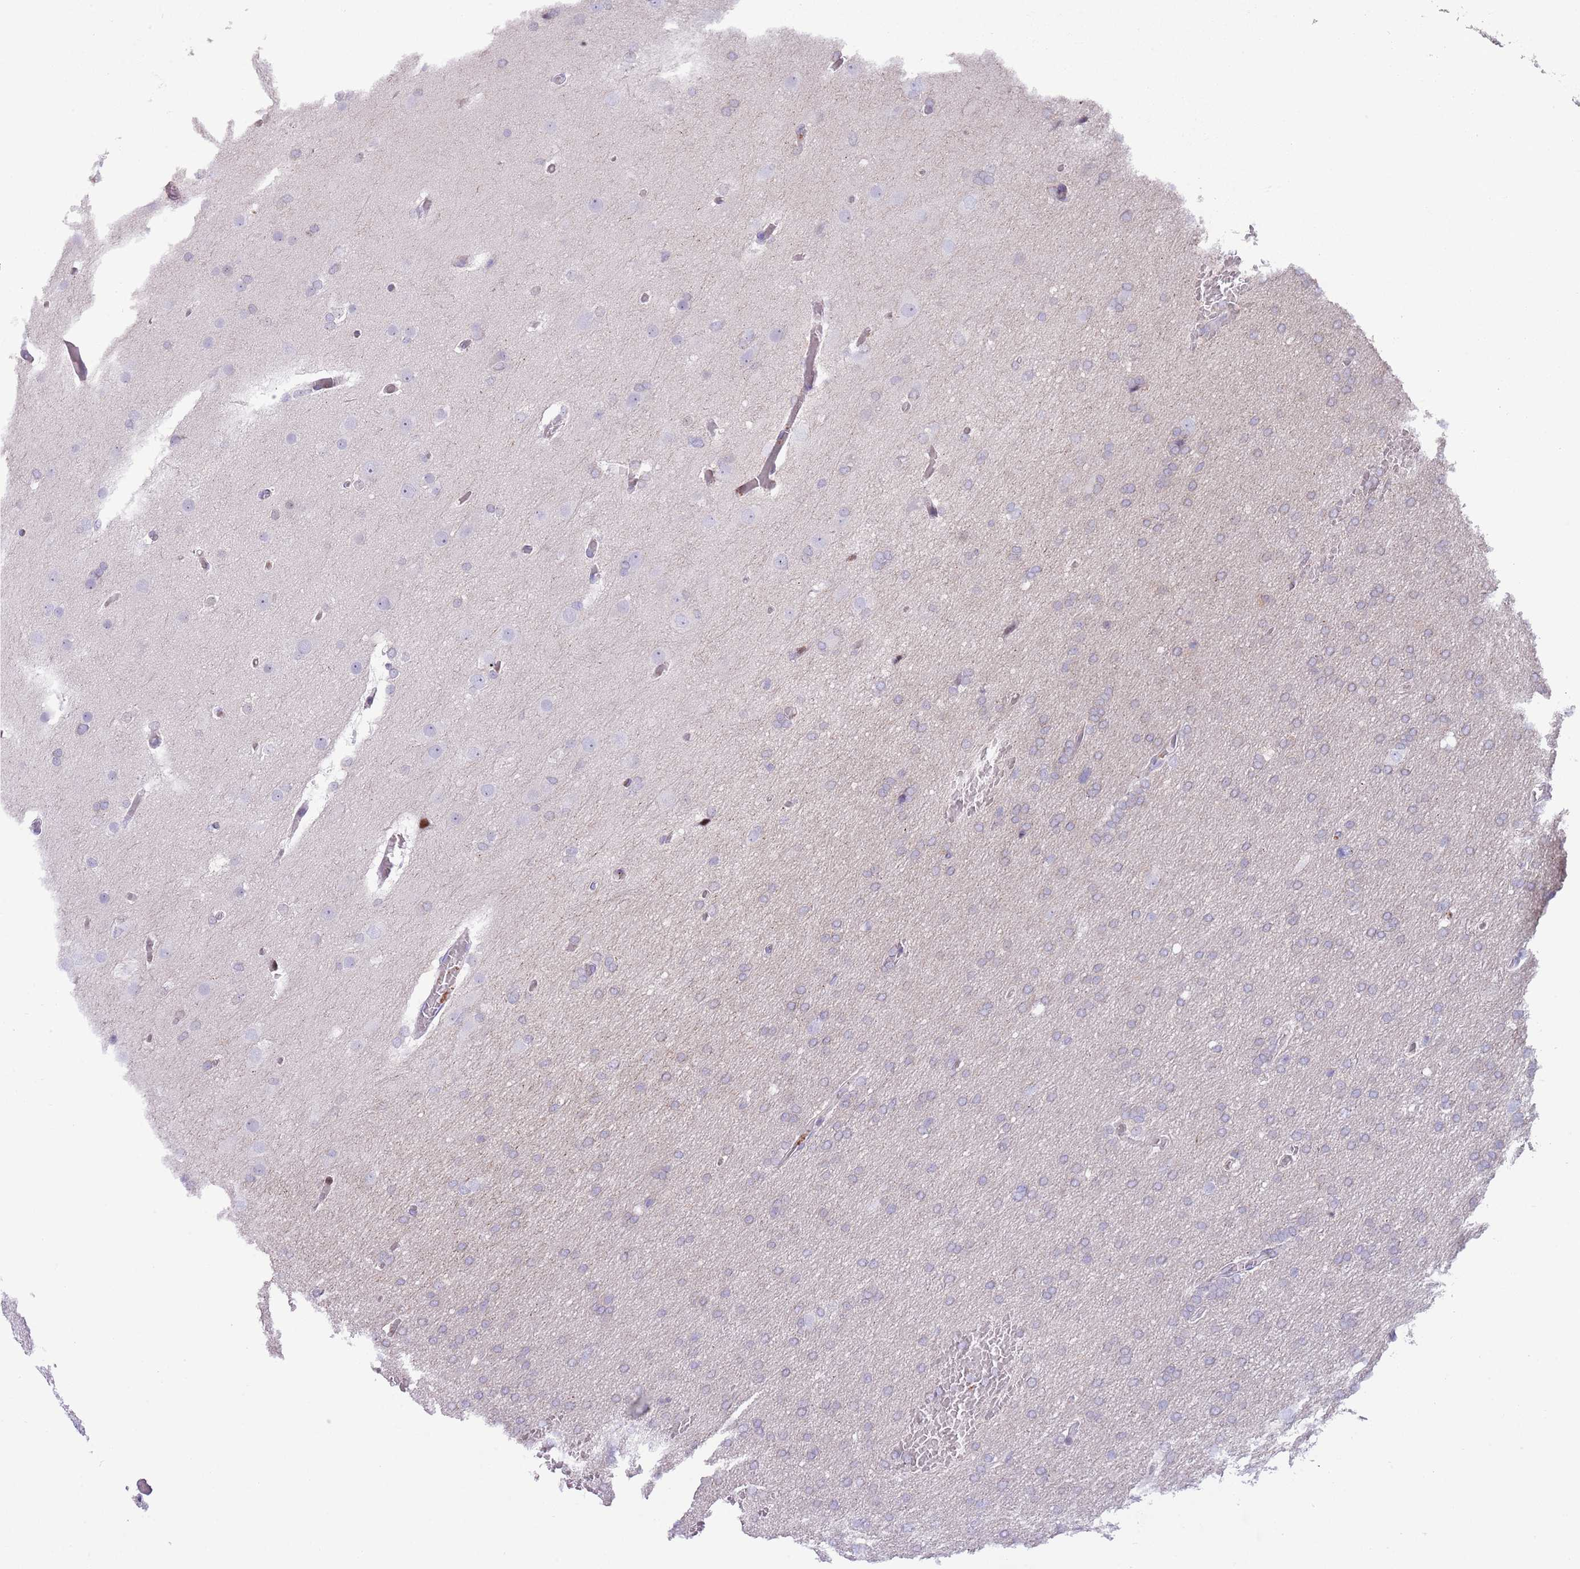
{"staining": {"intensity": "negative", "quantity": "none", "location": "none"}, "tissue": "glioma", "cell_type": "Tumor cells", "image_type": "cancer", "snomed": [{"axis": "morphology", "description": "Glioma, malignant, High grade"}, {"axis": "topography", "description": "Cerebral cortex"}], "caption": "A micrograph of glioma stained for a protein demonstrates no brown staining in tumor cells.", "gene": "ANO8", "patient": {"sex": "female", "age": 36}}